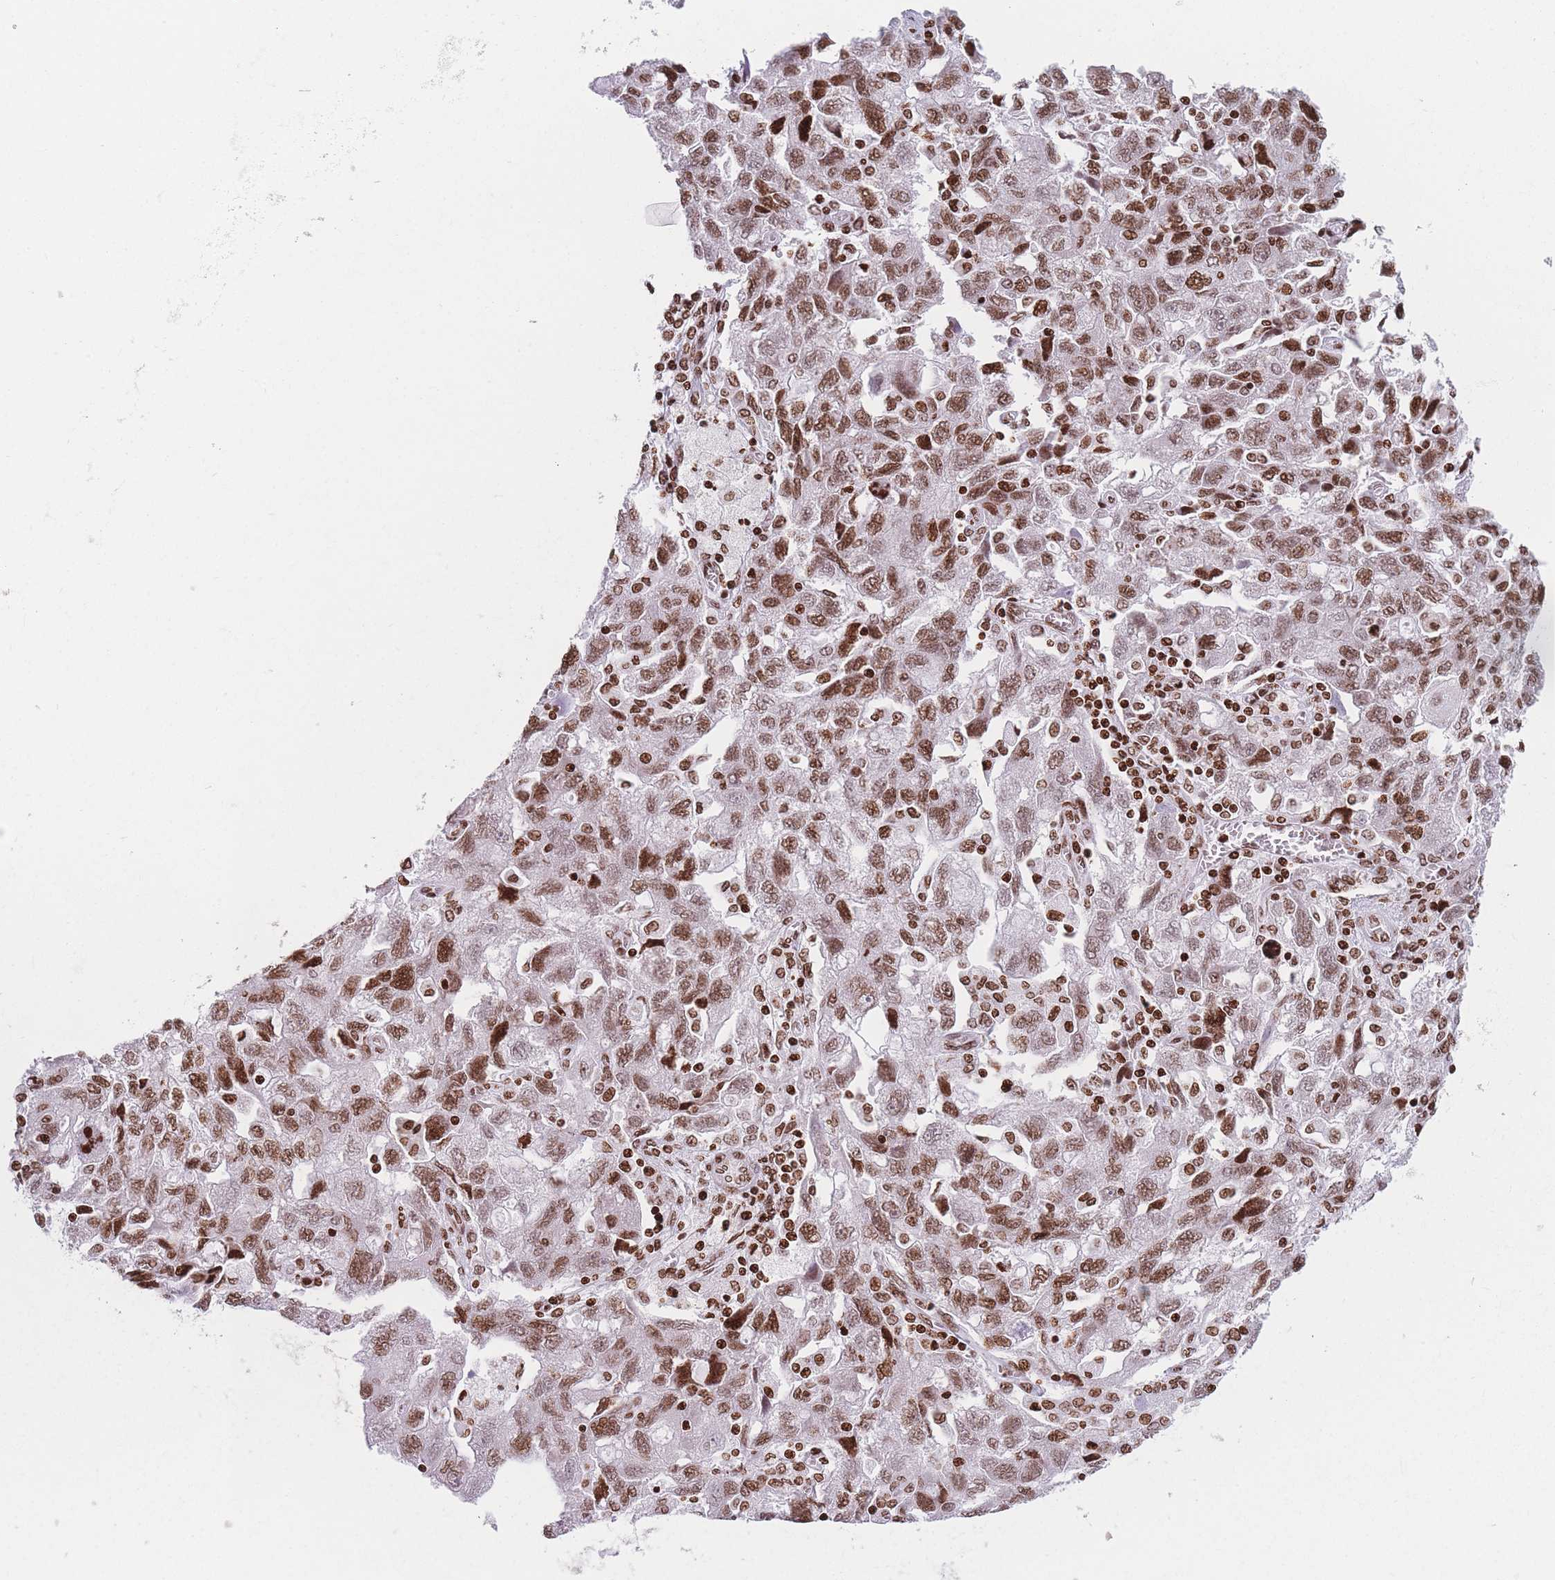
{"staining": {"intensity": "moderate", "quantity": ">75%", "location": "nuclear"}, "tissue": "ovarian cancer", "cell_type": "Tumor cells", "image_type": "cancer", "snomed": [{"axis": "morphology", "description": "Carcinoma, NOS"}, {"axis": "morphology", "description": "Cystadenocarcinoma, serous, NOS"}, {"axis": "topography", "description": "Ovary"}], "caption": "Protein expression analysis of human ovarian cancer reveals moderate nuclear positivity in about >75% of tumor cells.", "gene": "AK9", "patient": {"sex": "female", "age": 69}}